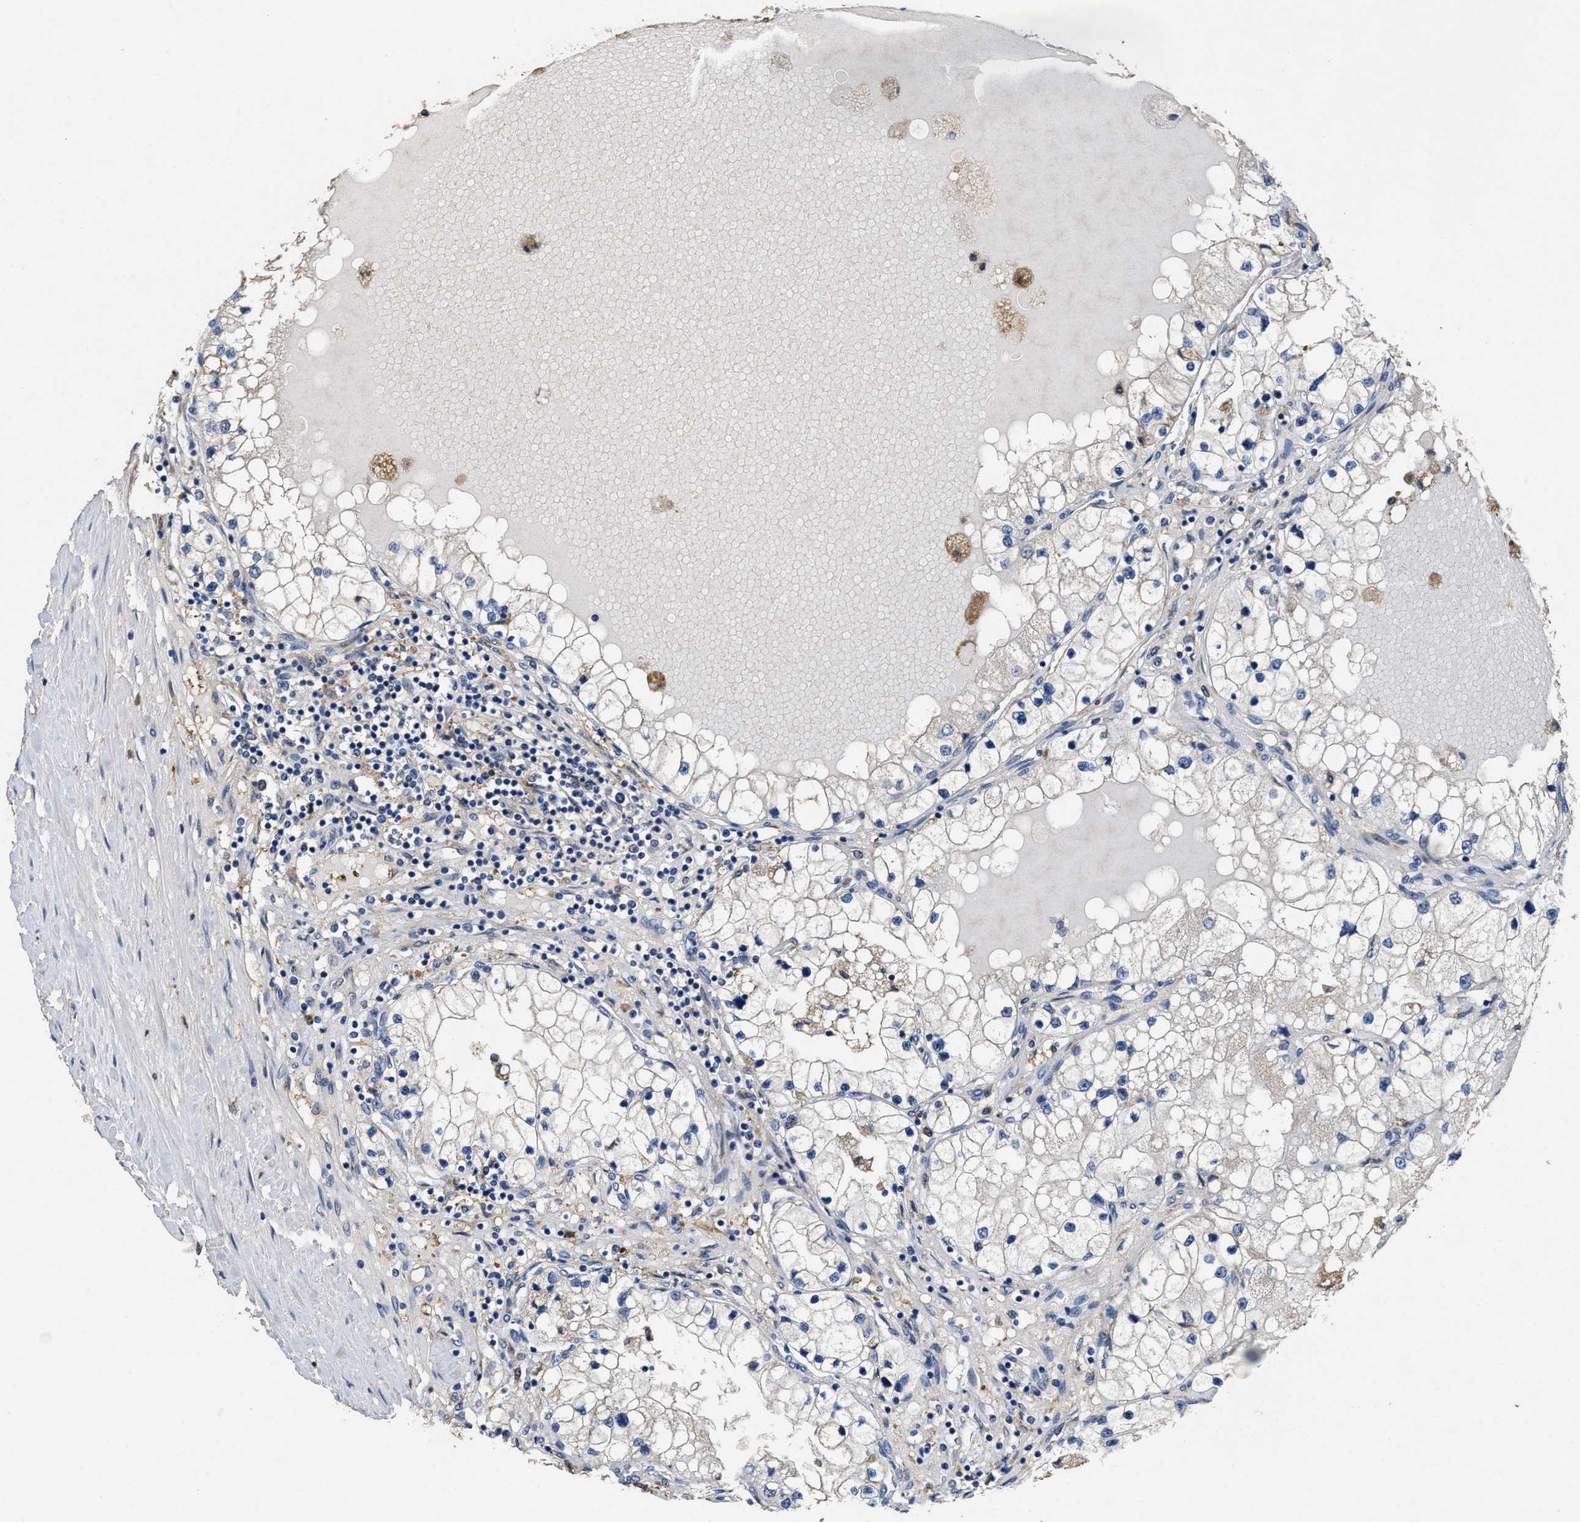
{"staining": {"intensity": "negative", "quantity": "none", "location": "none"}, "tissue": "renal cancer", "cell_type": "Tumor cells", "image_type": "cancer", "snomed": [{"axis": "morphology", "description": "Adenocarcinoma, NOS"}, {"axis": "topography", "description": "Kidney"}], "caption": "Tumor cells are negative for protein expression in human renal cancer.", "gene": "PEG10", "patient": {"sex": "male", "age": 68}}